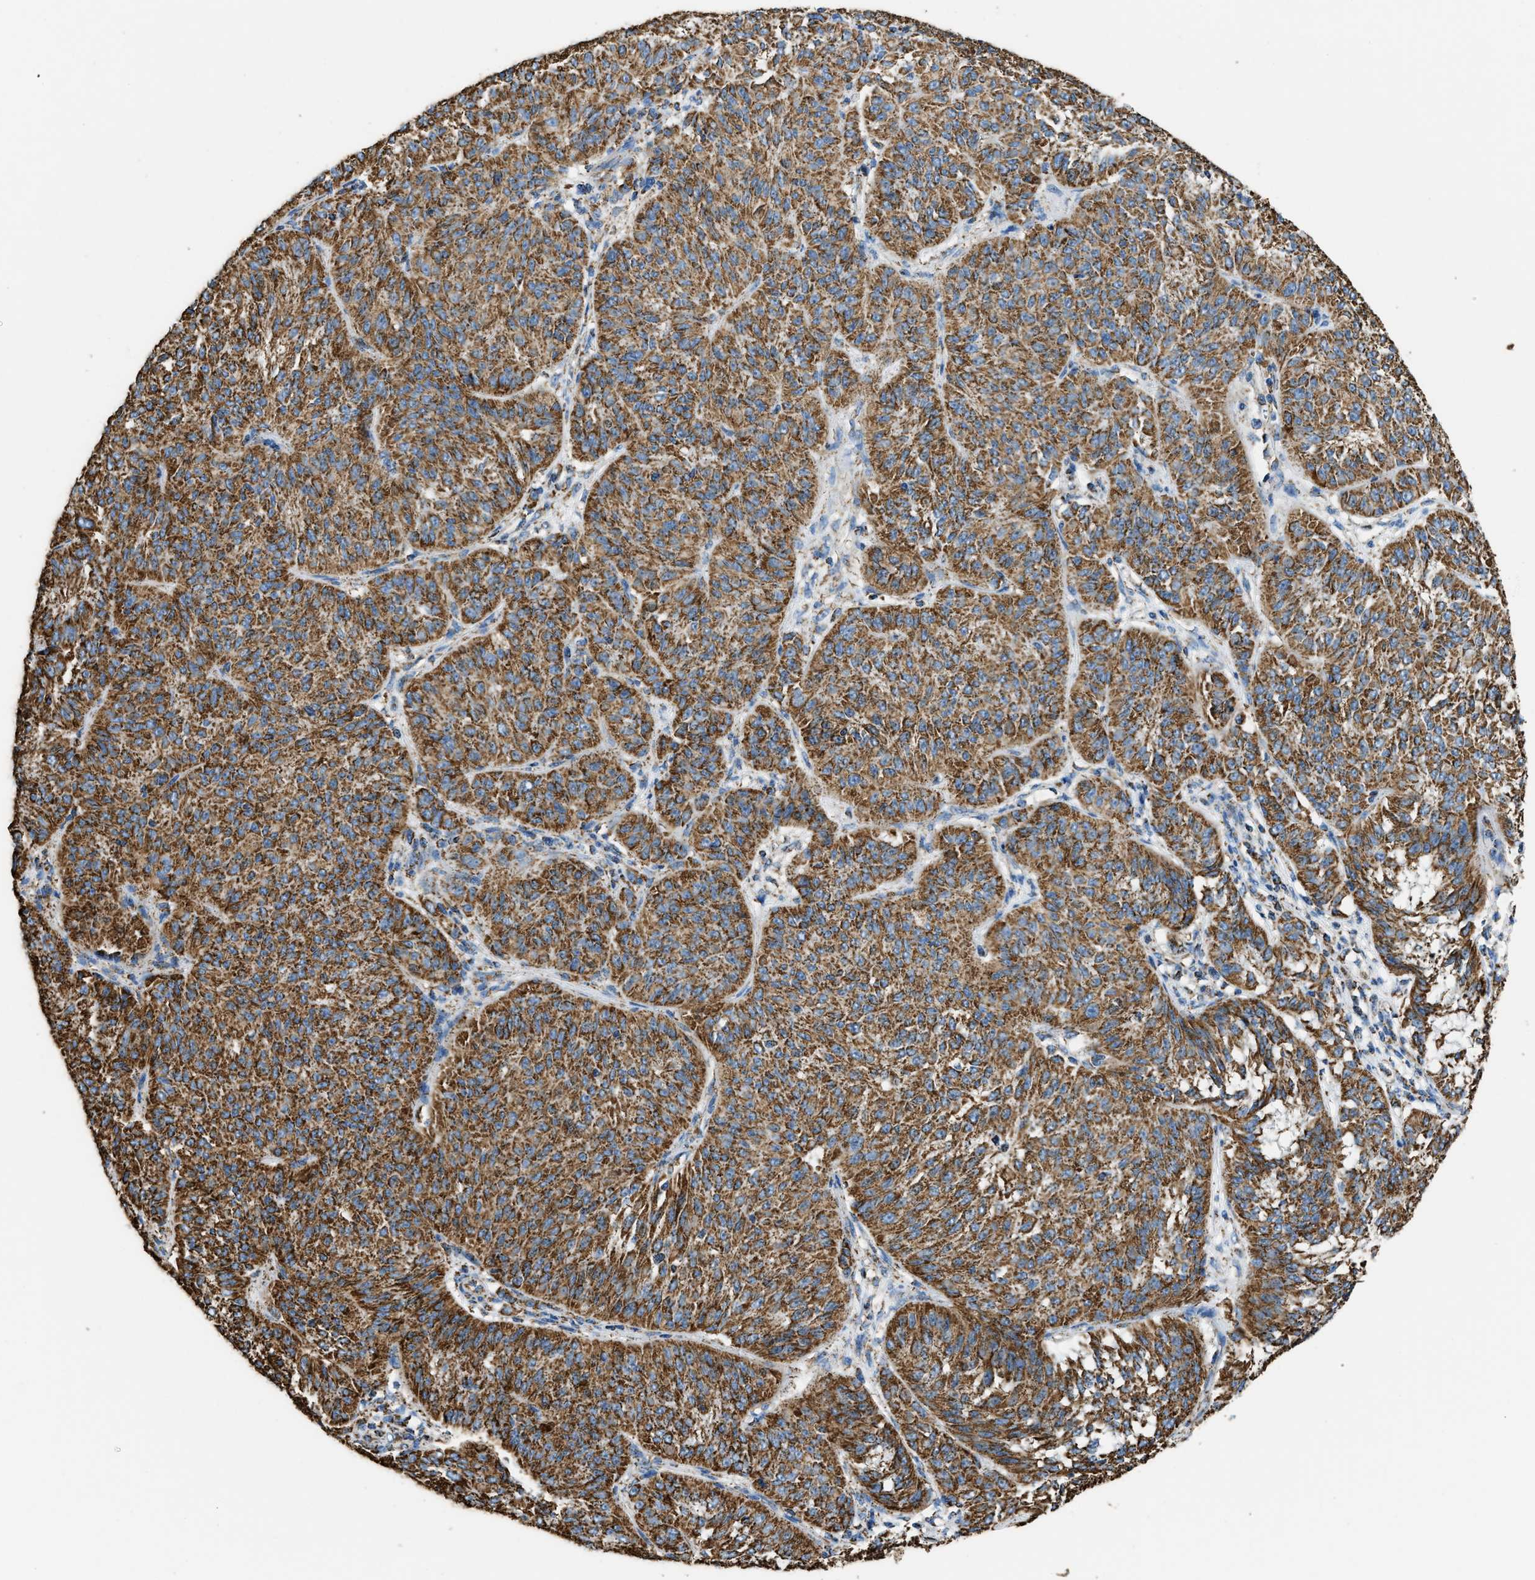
{"staining": {"intensity": "moderate", "quantity": ">75%", "location": "cytoplasmic/membranous"}, "tissue": "melanoma", "cell_type": "Tumor cells", "image_type": "cancer", "snomed": [{"axis": "morphology", "description": "Malignant melanoma, NOS"}, {"axis": "topography", "description": "Skin"}], "caption": "This image shows immunohistochemistry staining of melanoma, with medium moderate cytoplasmic/membranous expression in about >75% of tumor cells.", "gene": "IRX6", "patient": {"sex": "female", "age": 72}}